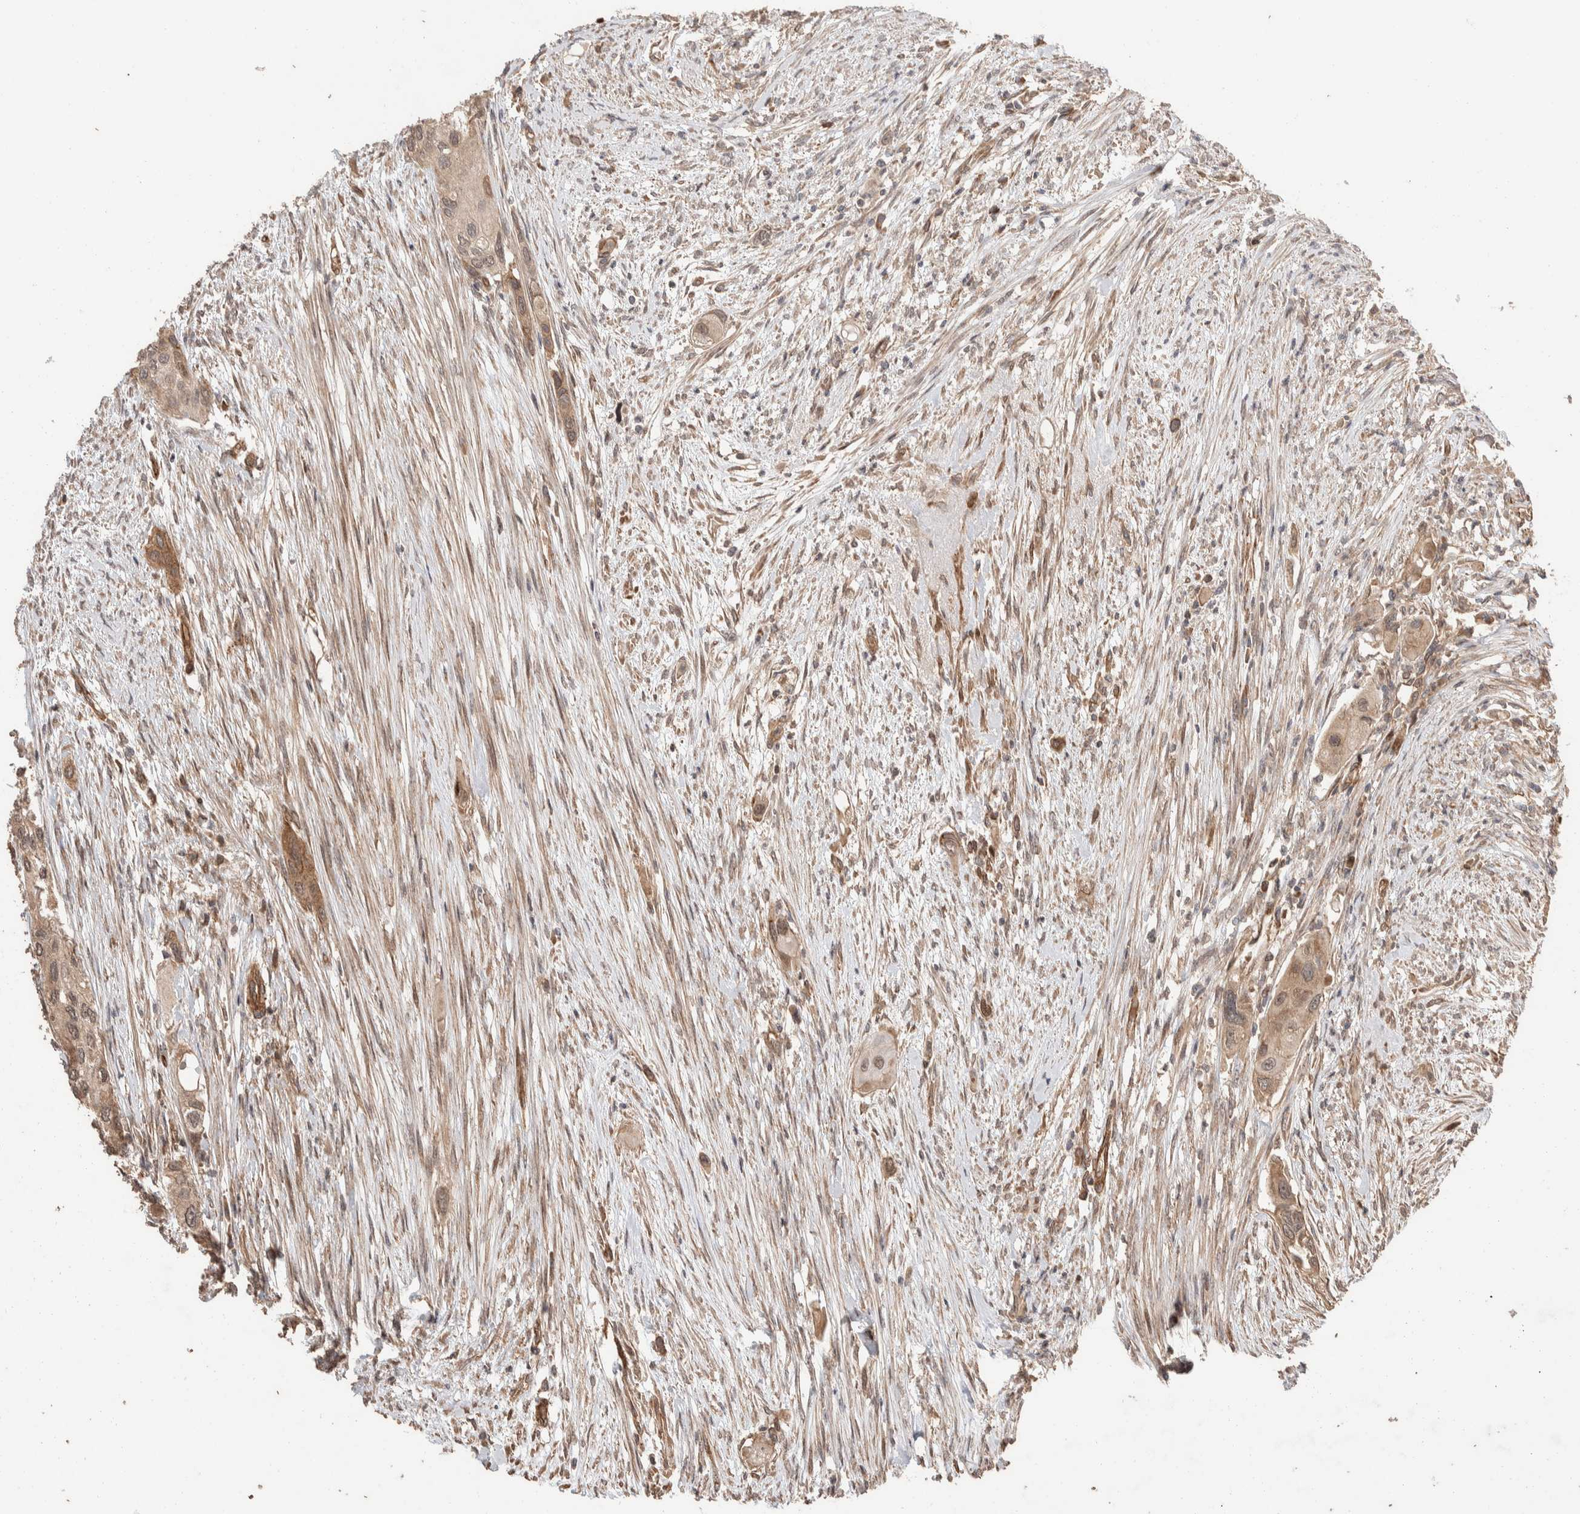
{"staining": {"intensity": "weak", "quantity": ">75%", "location": "cytoplasmic/membranous"}, "tissue": "urothelial cancer", "cell_type": "Tumor cells", "image_type": "cancer", "snomed": [{"axis": "morphology", "description": "Urothelial carcinoma, High grade"}, {"axis": "topography", "description": "Urinary bladder"}], "caption": "Protein staining of urothelial carcinoma (high-grade) tissue displays weak cytoplasmic/membranous positivity in approximately >75% of tumor cells. (DAB (3,3'-diaminobenzidine) IHC with brightfield microscopy, high magnification).", "gene": "ERC1", "patient": {"sex": "female", "age": 56}}